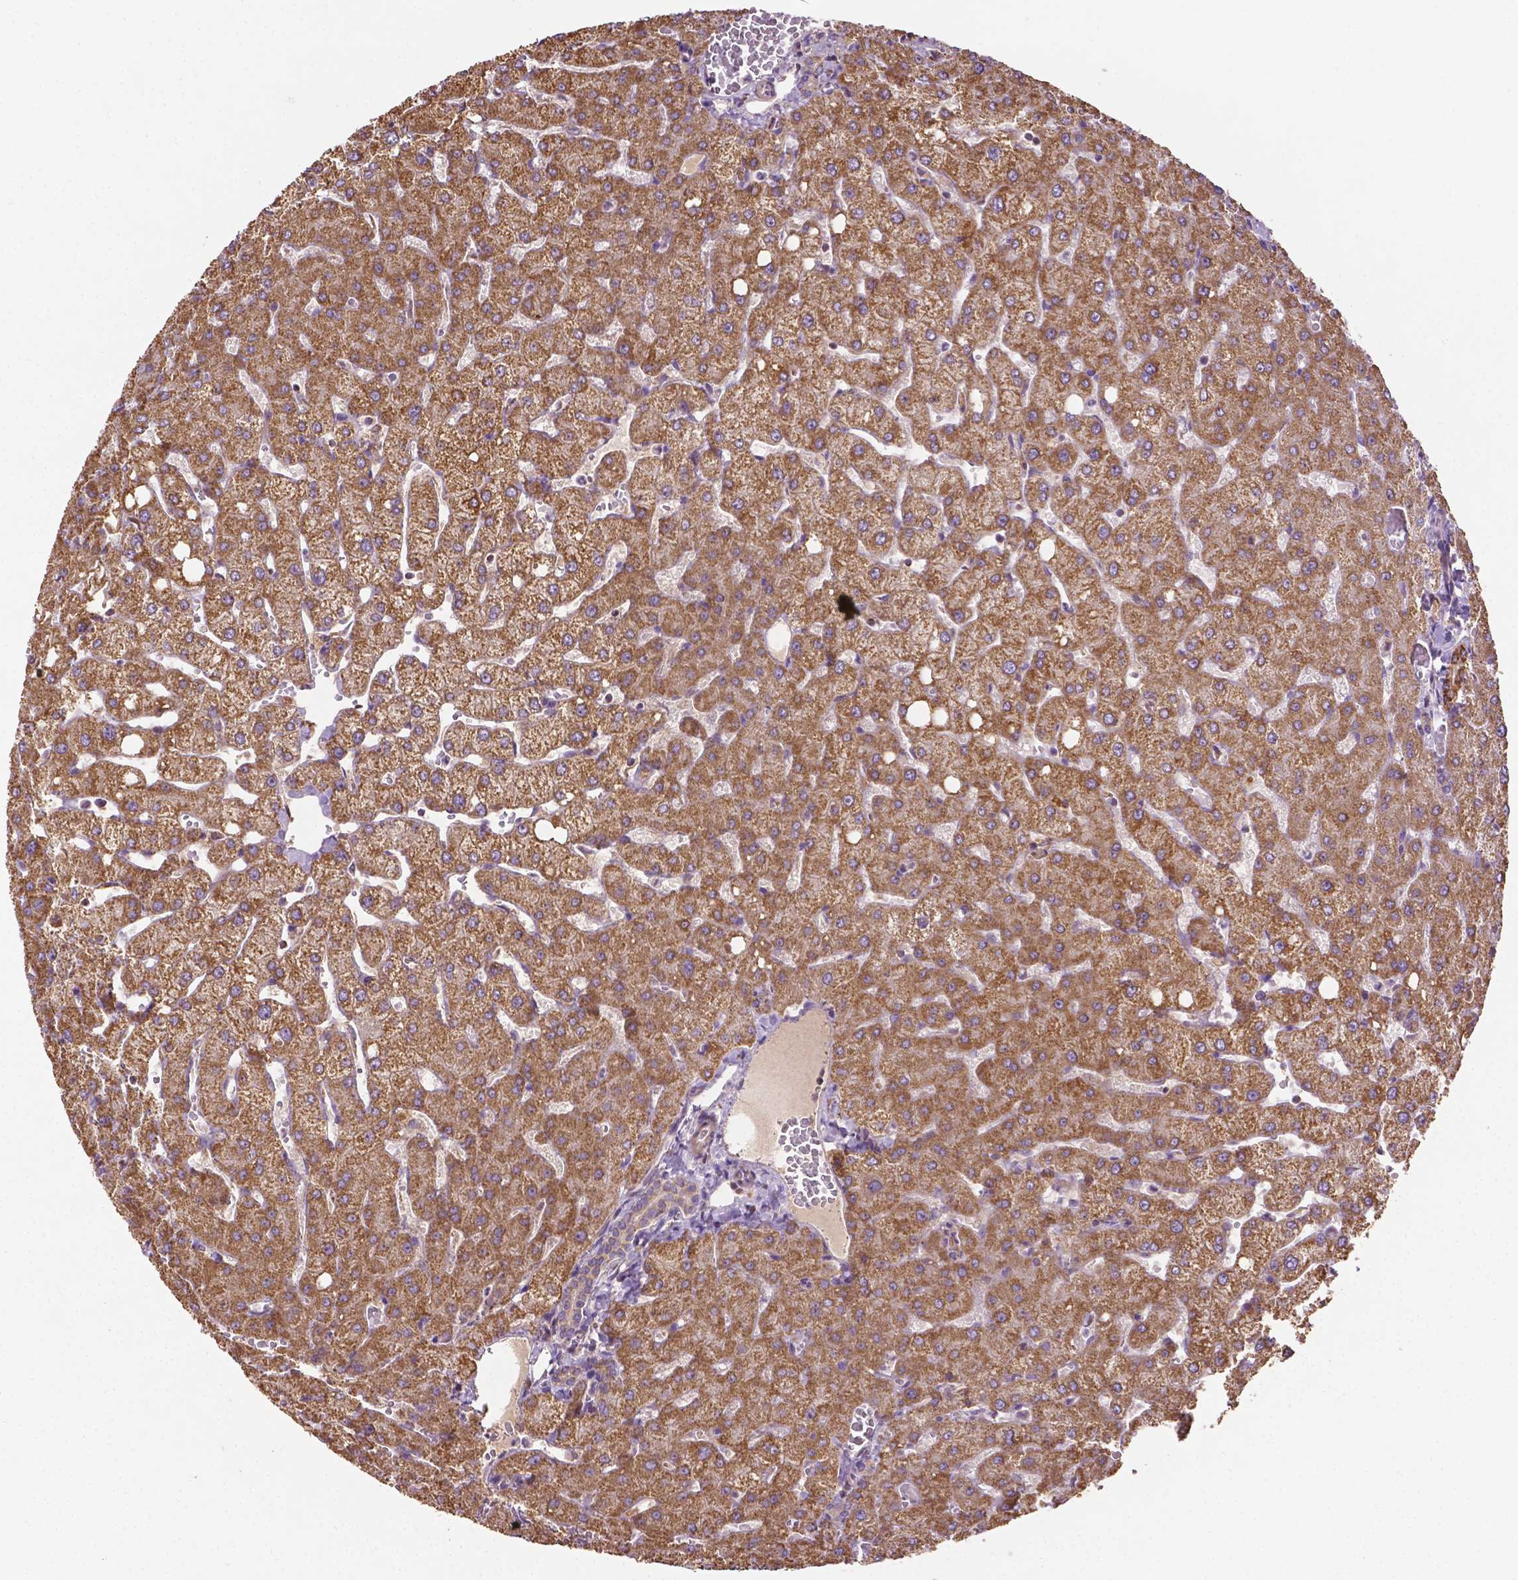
{"staining": {"intensity": "weak", "quantity": "25%-75%", "location": "cytoplasmic/membranous"}, "tissue": "liver", "cell_type": "Cholangiocytes", "image_type": "normal", "snomed": [{"axis": "morphology", "description": "Normal tissue, NOS"}, {"axis": "topography", "description": "Liver"}], "caption": "Liver stained with DAB immunohistochemistry demonstrates low levels of weak cytoplasmic/membranous positivity in about 25%-75% of cholangiocytes.", "gene": "LRR1", "patient": {"sex": "female", "age": 54}}